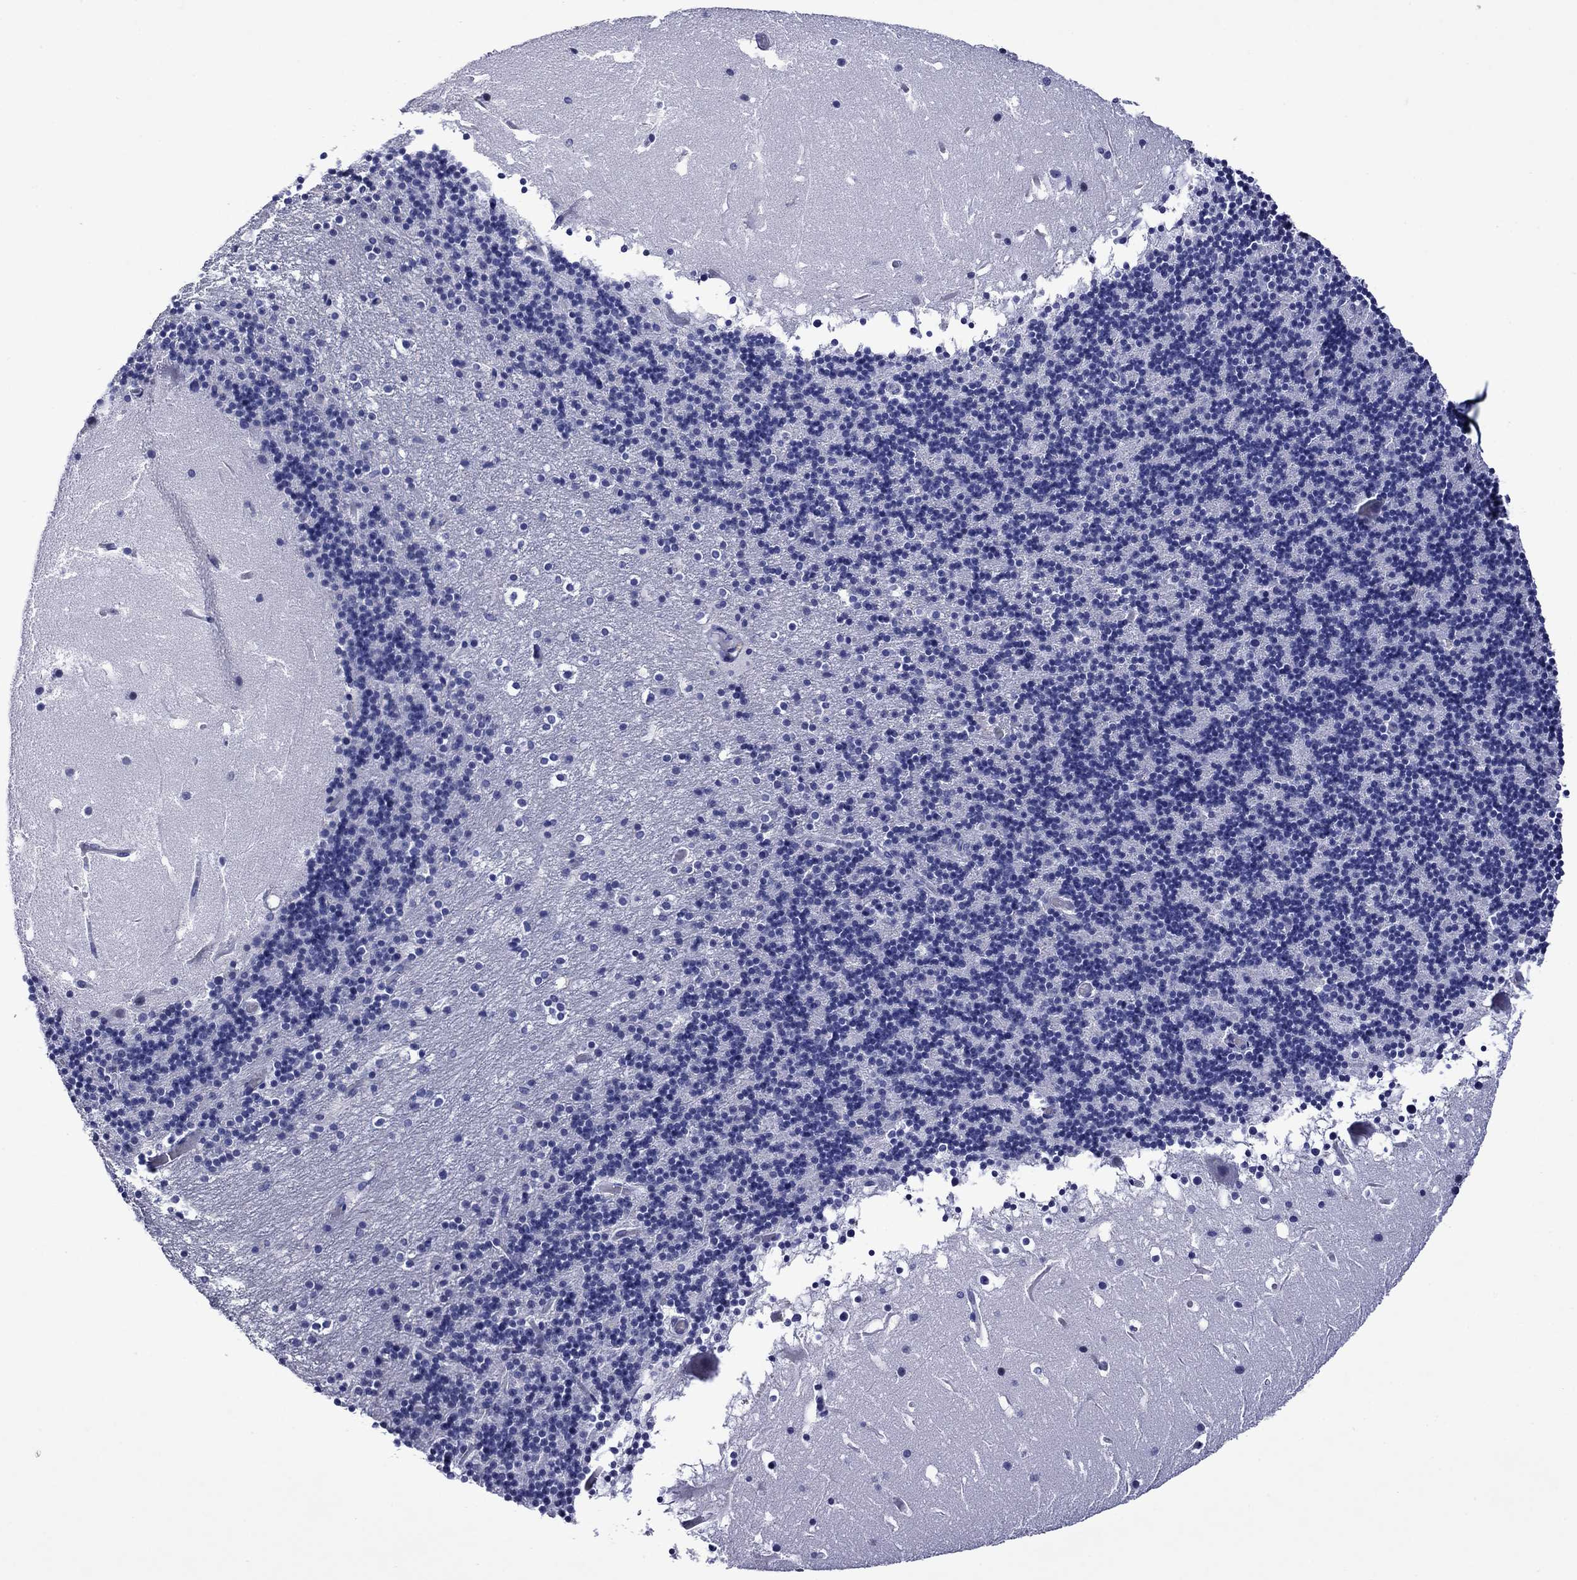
{"staining": {"intensity": "negative", "quantity": "none", "location": "none"}, "tissue": "cerebellum", "cell_type": "Cells in granular layer", "image_type": "normal", "snomed": [{"axis": "morphology", "description": "Normal tissue, NOS"}, {"axis": "topography", "description": "Cerebellum"}], "caption": "IHC histopathology image of normal cerebellum: human cerebellum stained with DAB (3,3'-diaminobenzidine) displays no significant protein staining in cells in granular layer. (Brightfield microscopy of DAB IHC at high magnification).", "gene": "PIWIL1", "patient": {"sex": "male", "age": 37}}